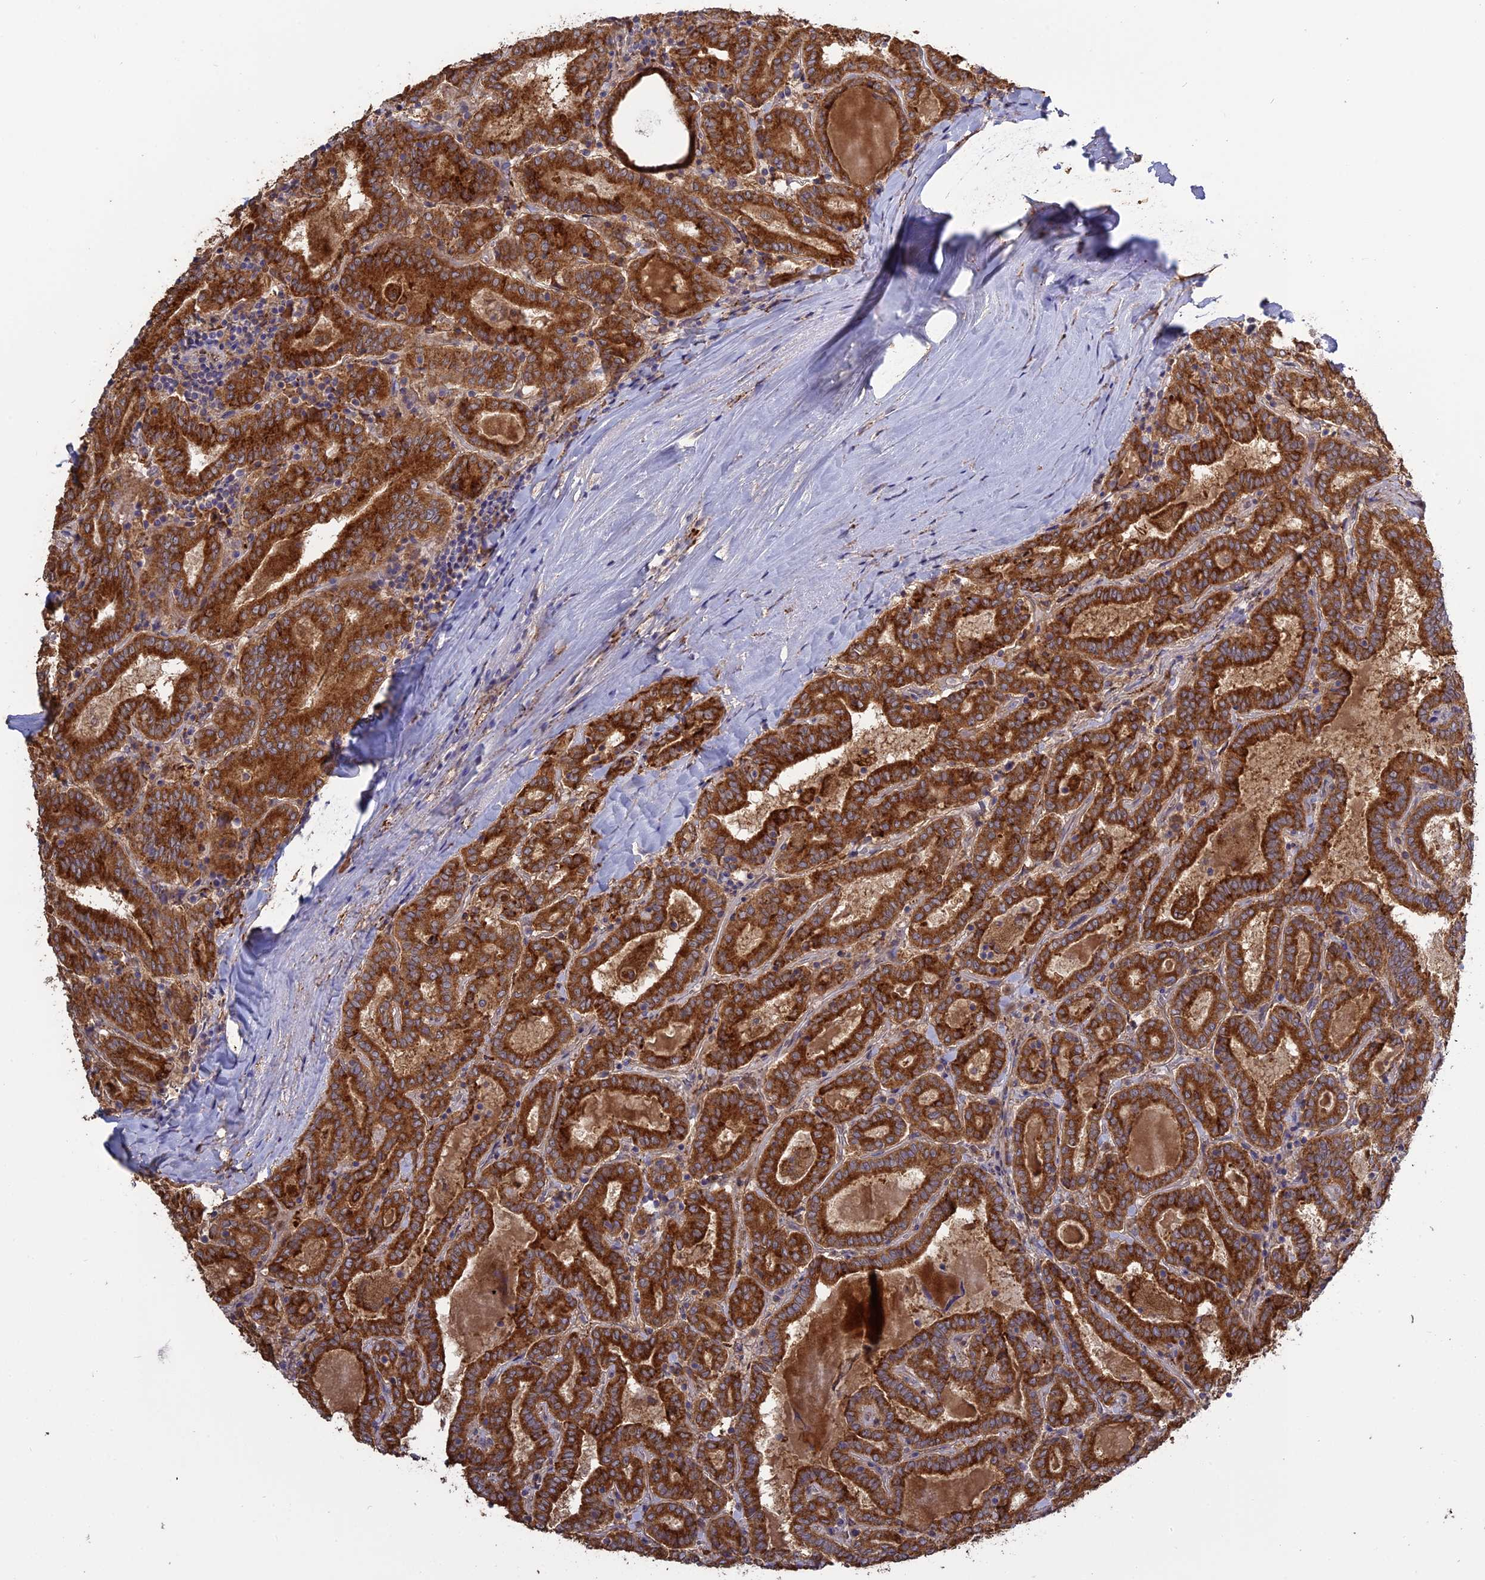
{"staining": {"intensity": "strong", "quantity": ">75%", "location": "cytoplasmic/membranous"}, "tissue": "thyroid cancer", "cell_type": "Tumor cells", "image_type": "cancer", "snomed": [{"axis": "morphology", "description": "Papillary adenocarcinoma, NOS"}, {"axis": "topography", "description": "Thyroid gland"}], "caption": "Protein staining demonstrates strong cytoplasmic/membranous positivity in approximately >75% of tumor cells in thyroid cancer (papillary adenocarcinoma).", "gene": "PPIC", "patient": {"sex": "female", "age": 72}}